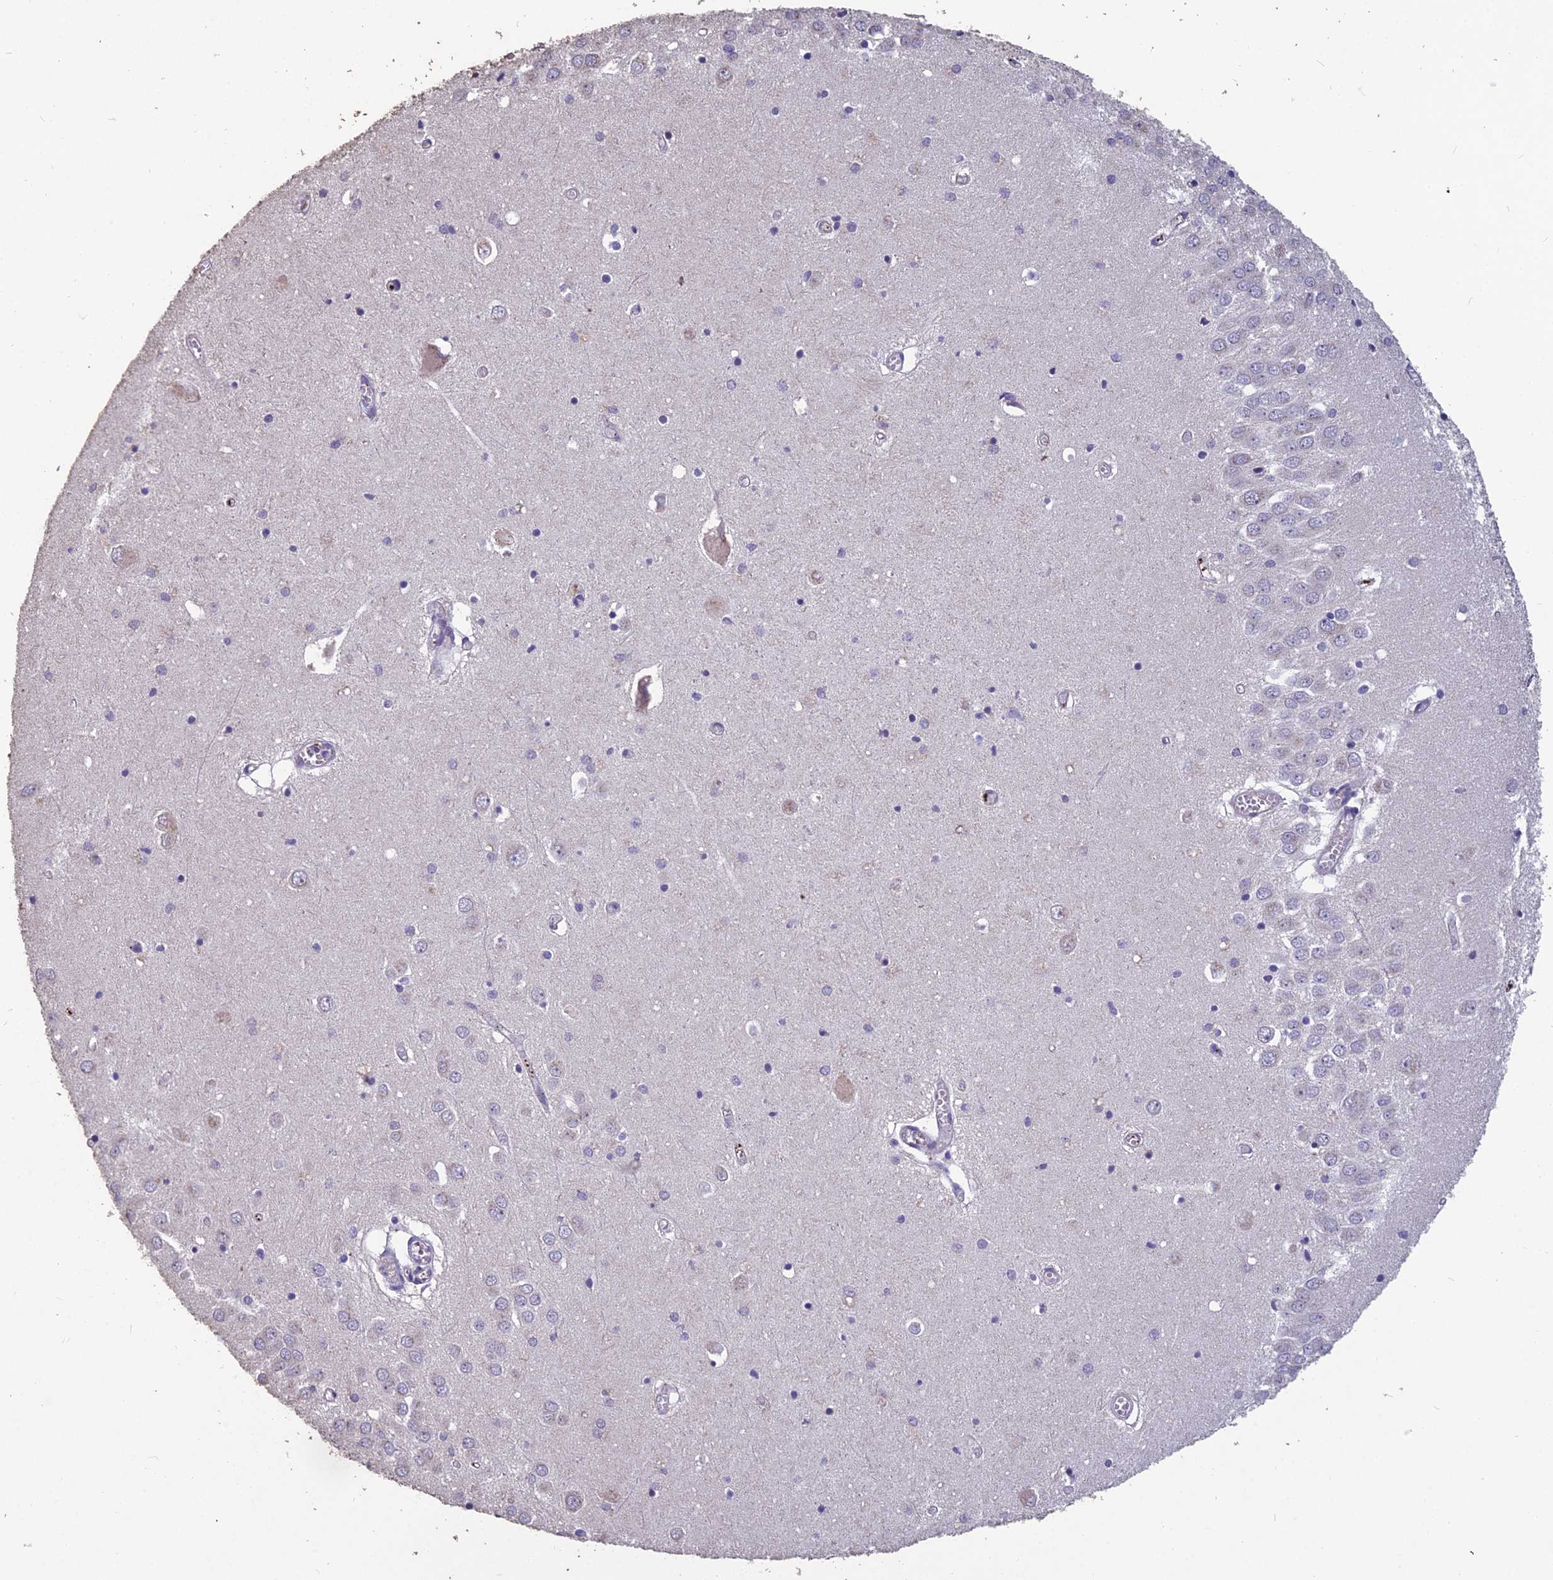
{"staining": {"intensity": "negative", "quantity": "none", "location": "none"}, "tissue": "hippocampus", "cell_type": "Glial cells", "image_type": "normal", "snomed": [{"axis": "morphology", "description": "Normal tissue, NOS"}, {"axis": "topography", "description": "Hippocampus"}], "caption": "The histopathology image reveals no staining of glial cells in benign hippocampus.", "gene": "CEACAM16", "patient": {"sex": "male", "age": 70}}